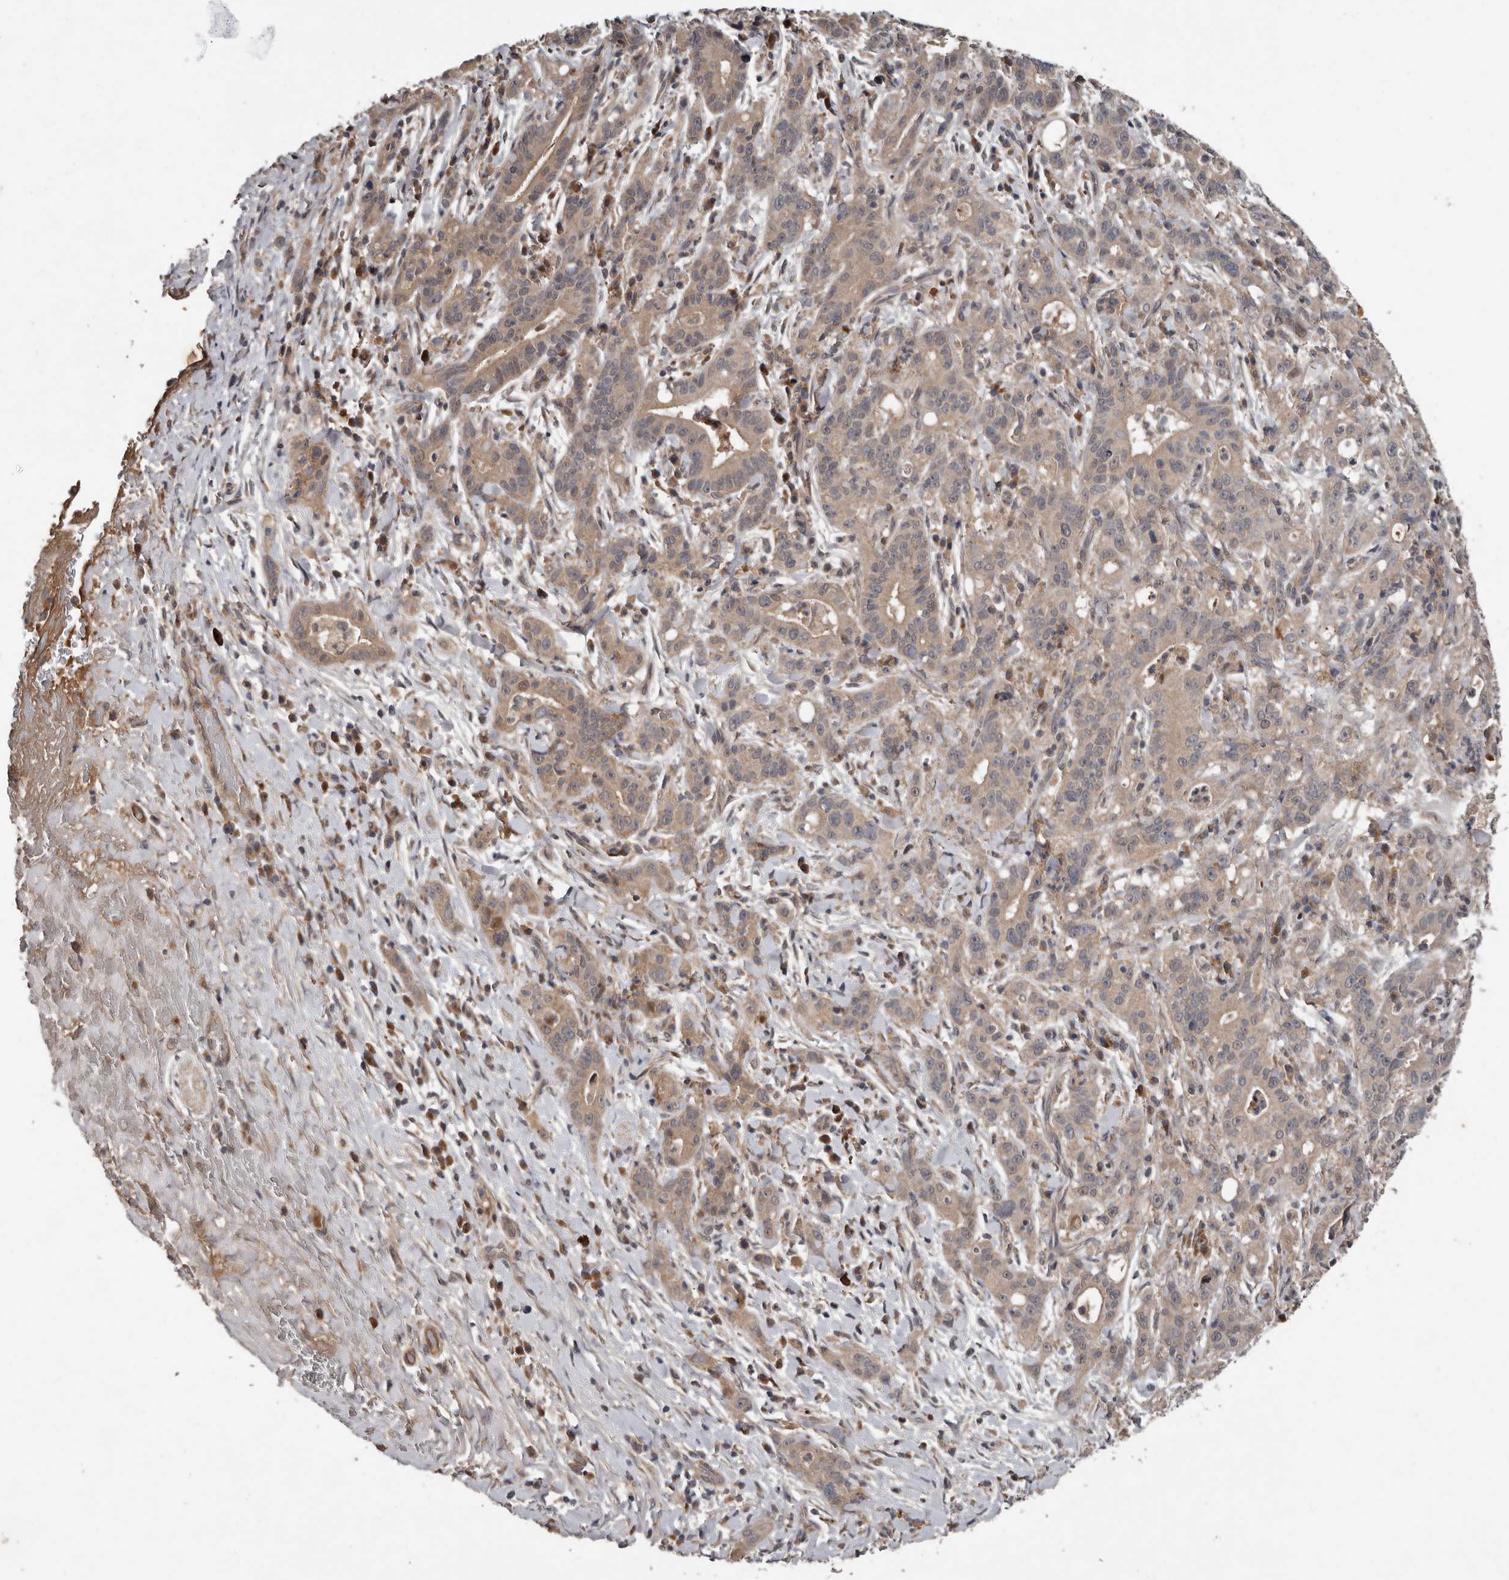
{"staining": {"intensity": "weak", "quantity": ">75%", "location": "cytoplasmic/membranous"}, "tissue": "liver cancer", "cell_type": "Tumor cells", "image_type": "cancer", "snomed": [{"axis": "morphology", "description": "Cholangiocarcinoma"}, {"axis": "topography", "description": "Liver"}], "caption": "A micrograph of human cholangiocarcinoma (liver) stained for a protein reveals weak cytoplasmic/membranous brown staining in tumor cells.", "gene": "DNAJB4", "patient": {"sex": "female", "age": 38}}